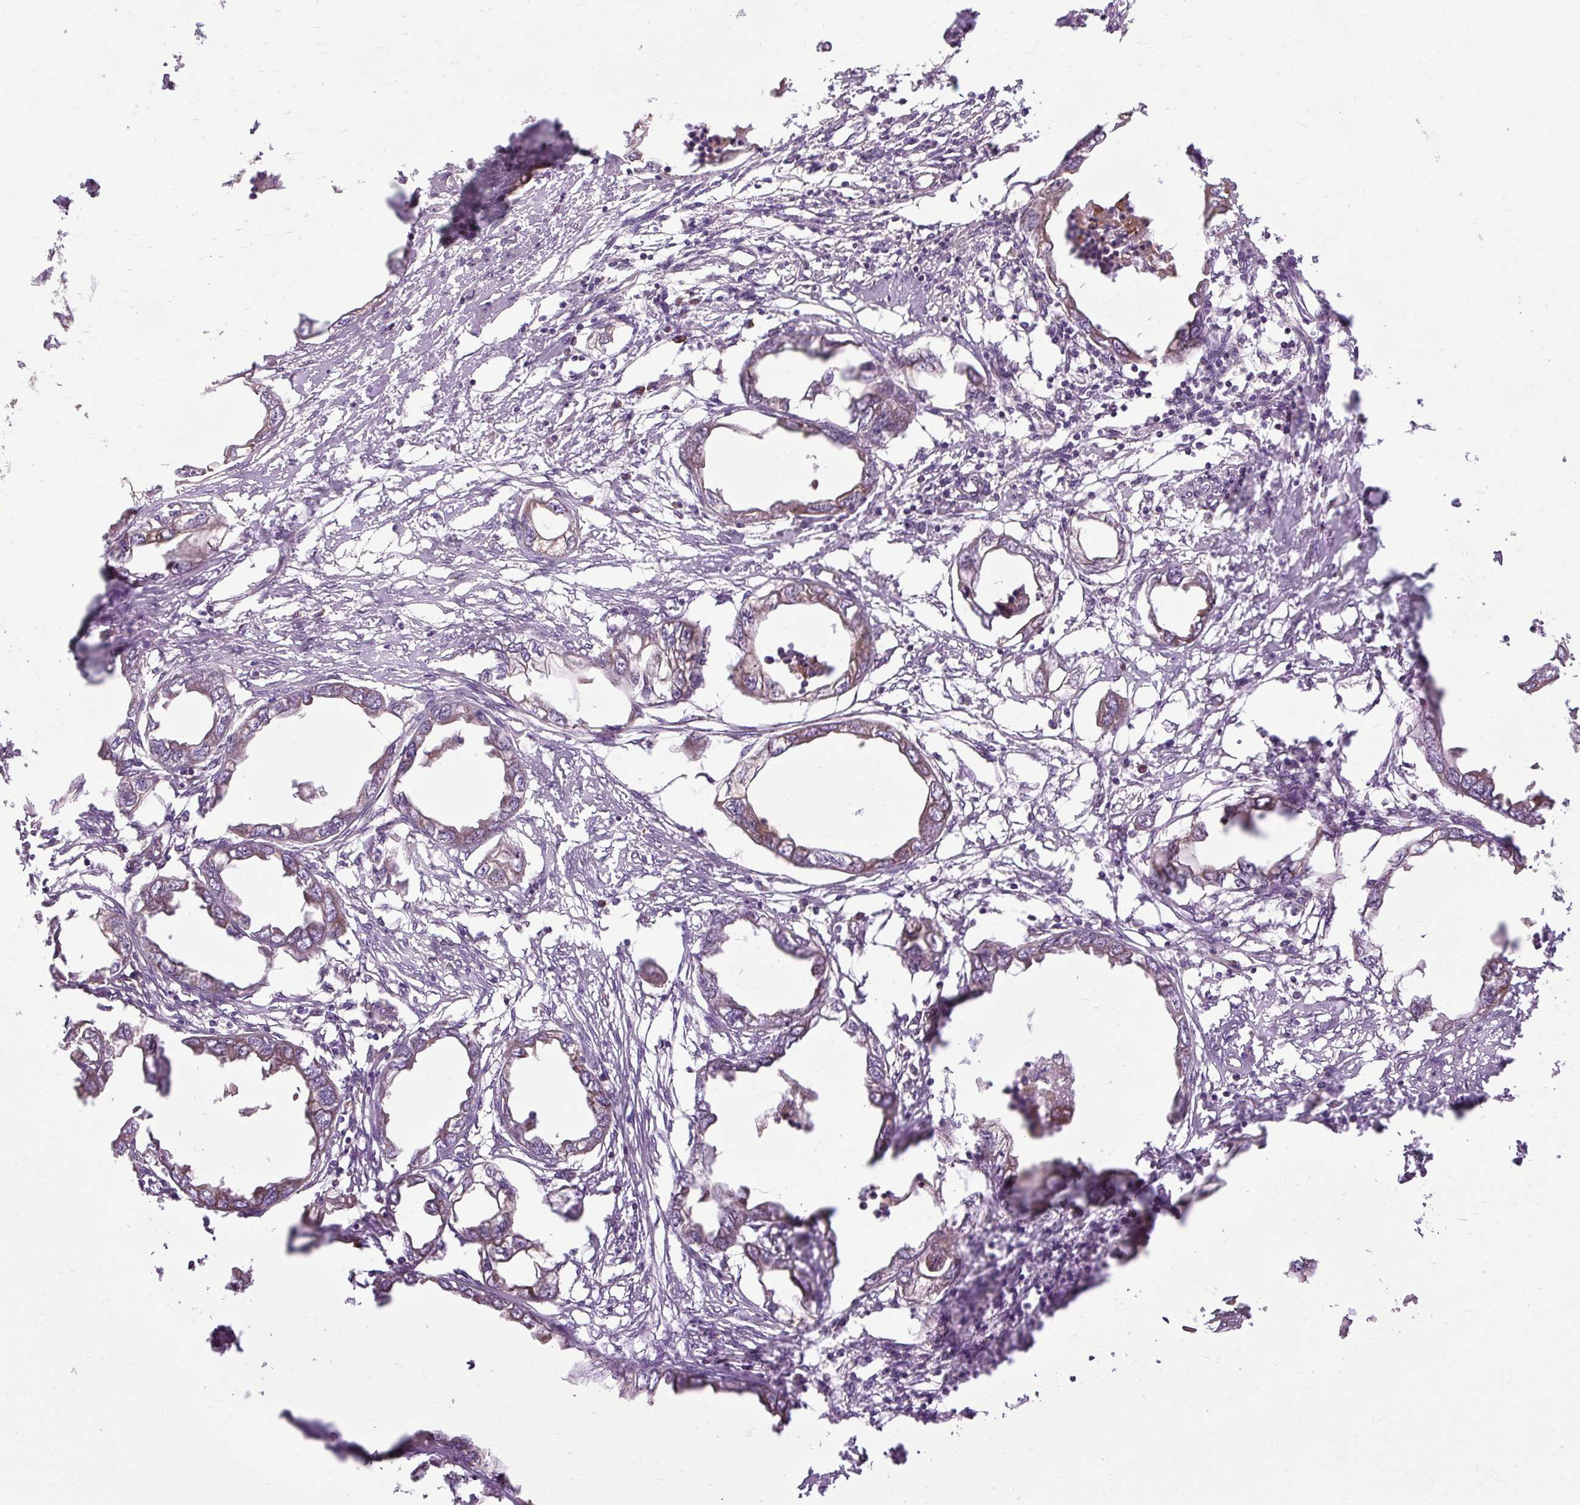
{"staining": {"intensity": "weak", "quantity": ">75%", "location": "cytoplasmic/membranous"}, "tissue": "endometrial cancer", "cell_type": "Tumor cells", "image_type": "cancer", "snomed": [{"axis": "morphology", "description": "Adenocarcinoma, NOS"}, {"axis": "morphology", "description": "Adenocarcinoma, metastatic, NOS"}, {"axis": "topography", "description": "Adipose tissue"}, {"axis": "topography", "description": "Endometrium"}], "caption": "Approximately >75% of tumor cells in human metastatic adenocarcinoma (endometrial) reveal weak cytoplasmic/membranous protein positivity as visualized by brown immunohistochemical staining.", "gene": "FLRT1", "patient": {"sex": "female", "age": 67}}